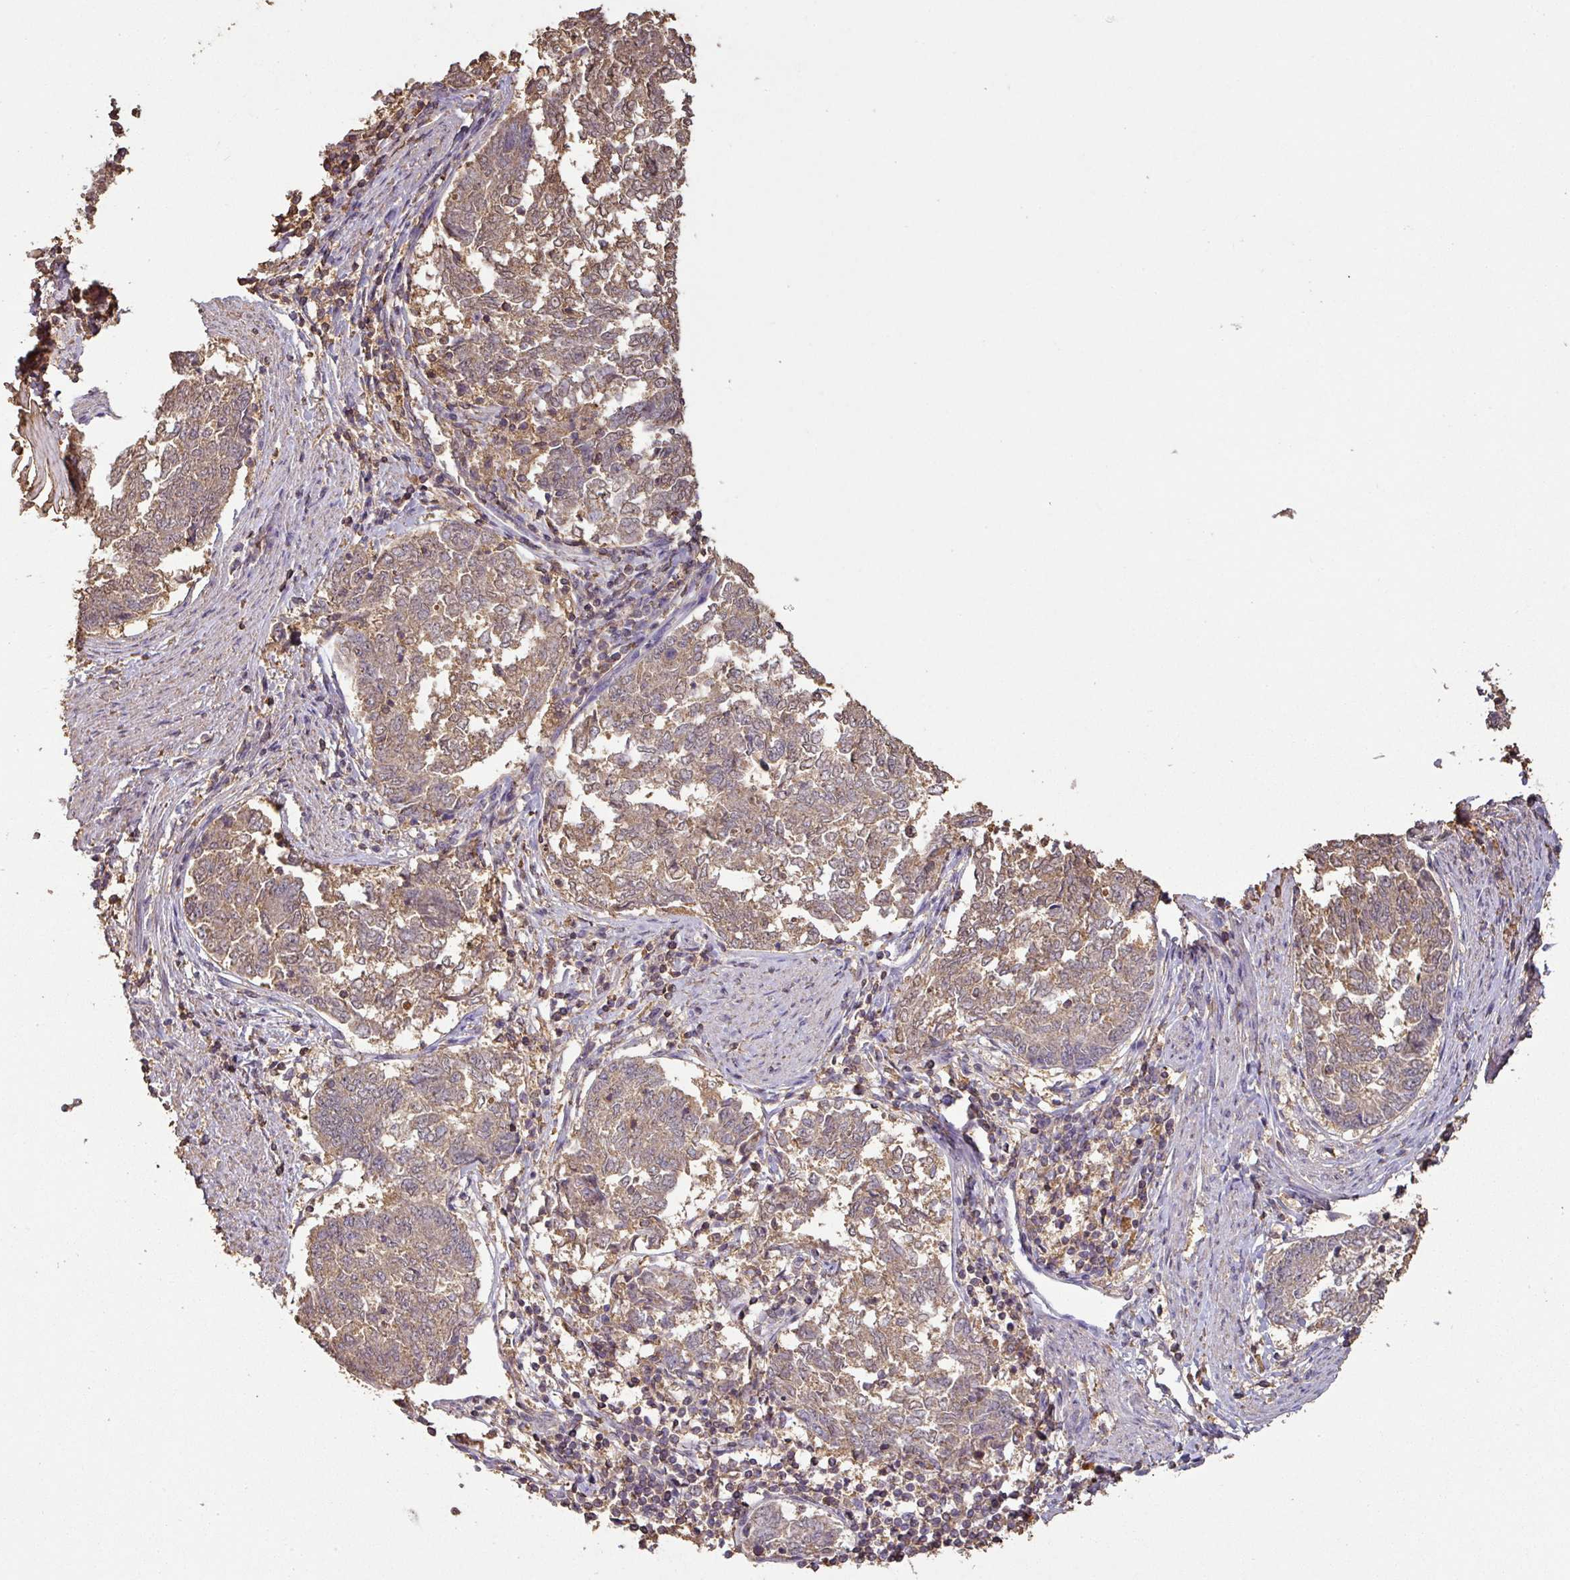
{"staining": {"intensity": "moderate", "quantity": ">75%", "location": "cytoplasmic/membranous"}, "tissue": "endometrial cancer", "cell_type": "Tumor cells", "image_type": "cancer", "snomed": [{"axis": "morphology", "description": "Adenocarcinoma, NOS"}, {"axis": "topography", "description": "Endometrium"}], "caption": "A histopathology image showing moderate cytoplasmic/membranous positivity in approximately >75% of tumor cells in adenocarcinoma (endometrial), as visualized by brown immunohistochemical staining.", "gene": "ATAT1", "patient": {"sex": "female", "age": 80}}